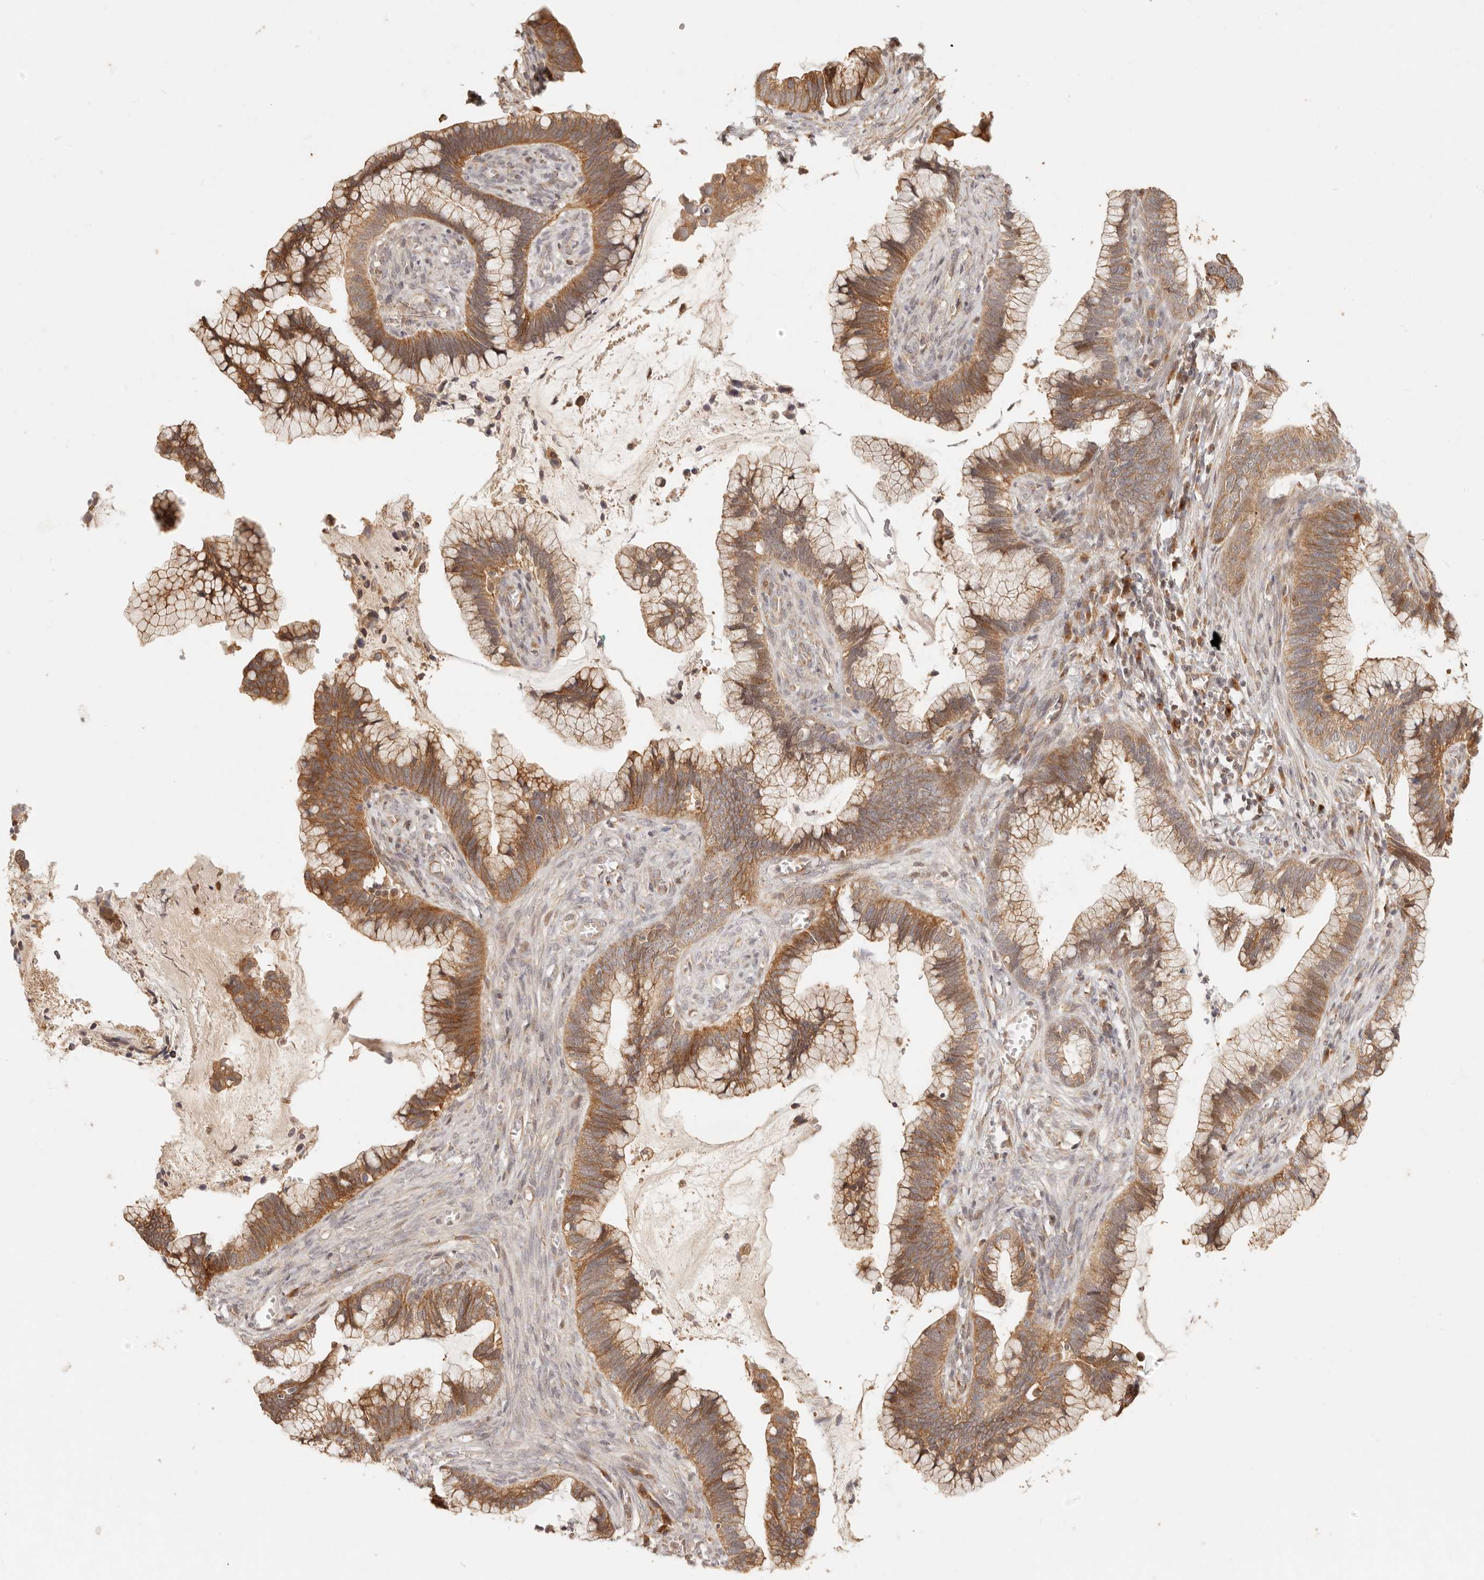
{"staining": {"intensity": "moderate", "quantity": ">75%", "location": "cytoplasmic/membranous"}, "tissue": "cervical cancer", "cell_type": "Tumor cells", "image_type": "cancer", "snomed": [{"axis": "morphology", "description": "Adenocarcinoma, NOS"}, {"axis": "topography", "description": "Cervix"}], "caption": "This is a photomicrograph of IHC staining of cervical cancer, which shows moderate staining in the cytoplasmic/membranous of tumor cells.", "gene": "TIMM17A", "patient": {"sex": "female", "age": 44}}